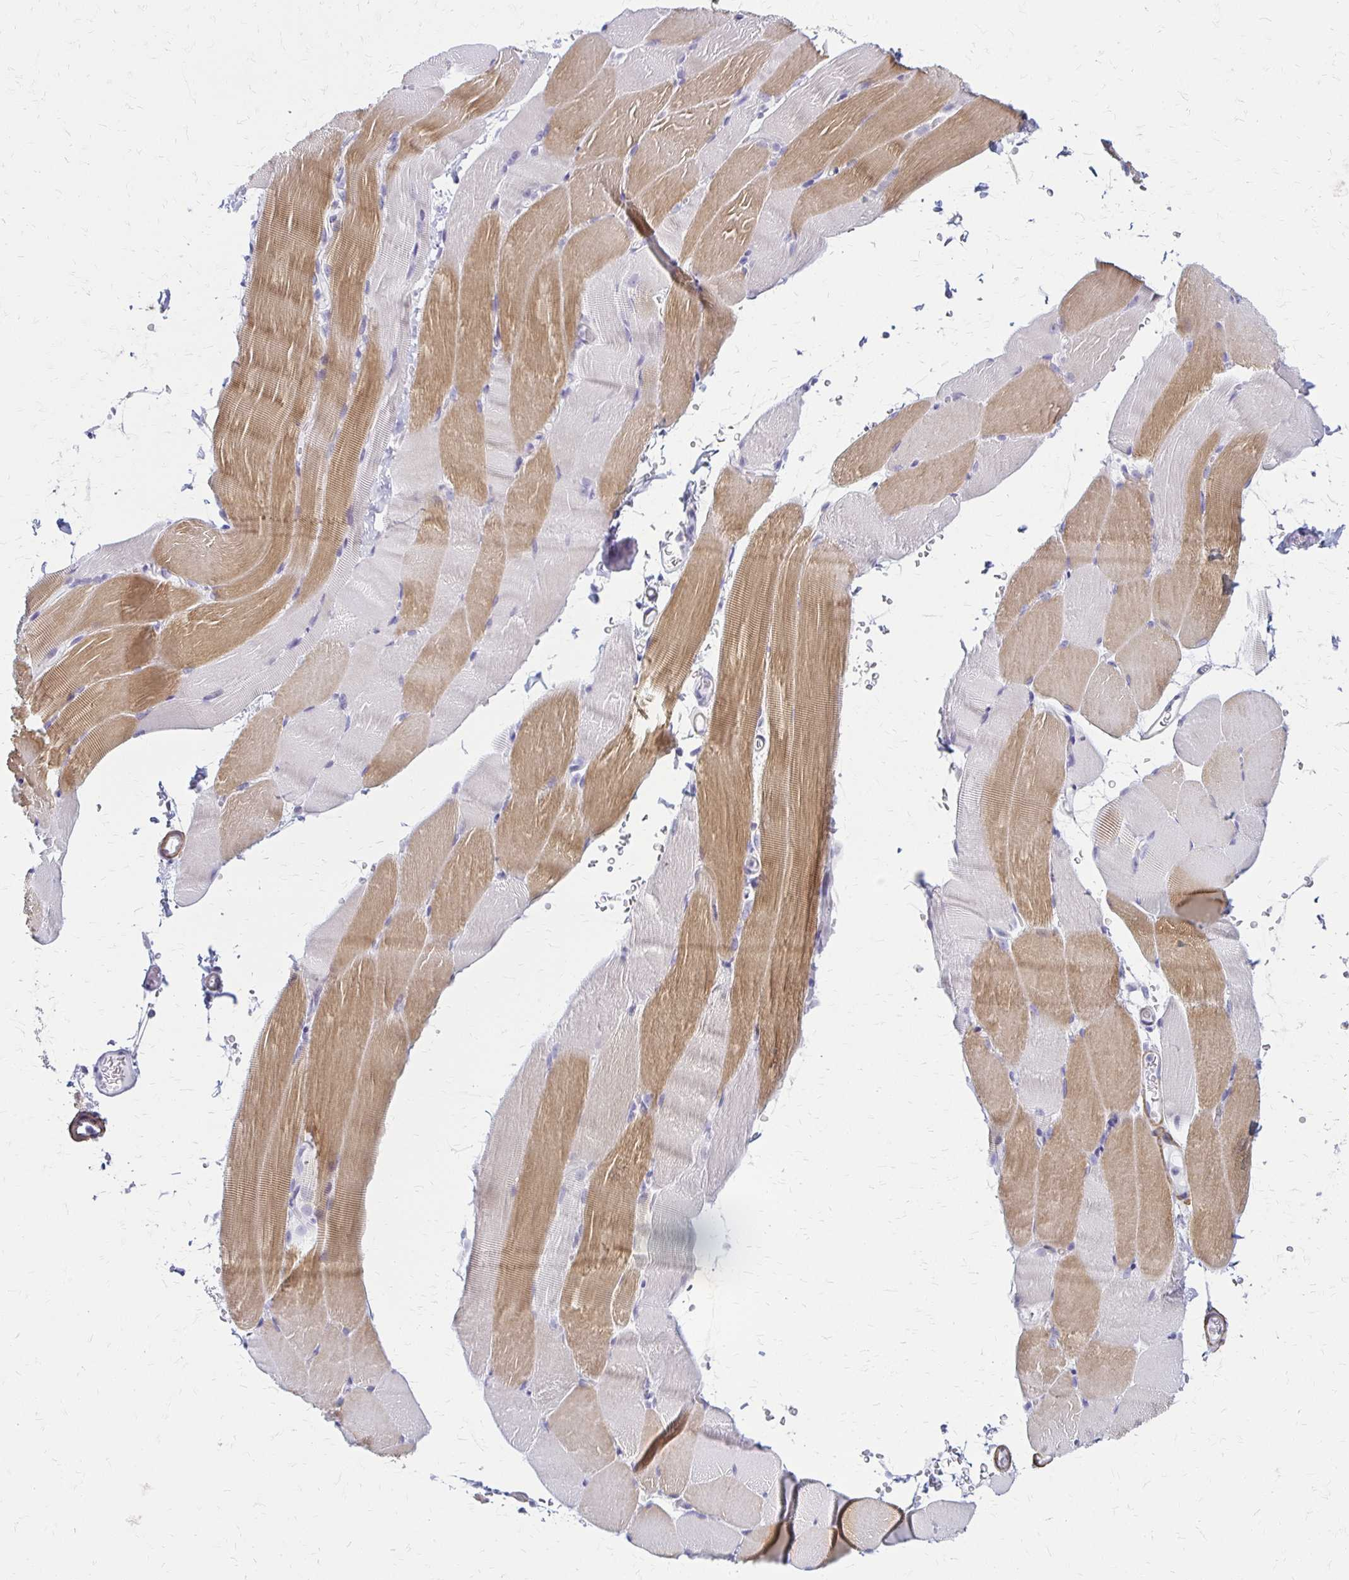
{"staining": {"intensity": "moderate", "quantity": "<25%", "location": "cytoplasmic/membranous"}, "tissue": "skeletal muscle", "cell_type": "Myocytes", "image_type": "normal", "snomed": [{"axis": "morphology", "description": "Normal tissue, NOS"}, {"axis": "topography", "description": "Skeletal muscle"}], "caption": "This image shows benign skeletal muscle stained with immunohistochemistry to label a protein in brown. The cytoplasmic/membranous of myocytes show moderate positivity for the protein. Nuclei are counter-stained blue.", "gene": "IVL", "patient": {"sex": "female", "age": 37}}